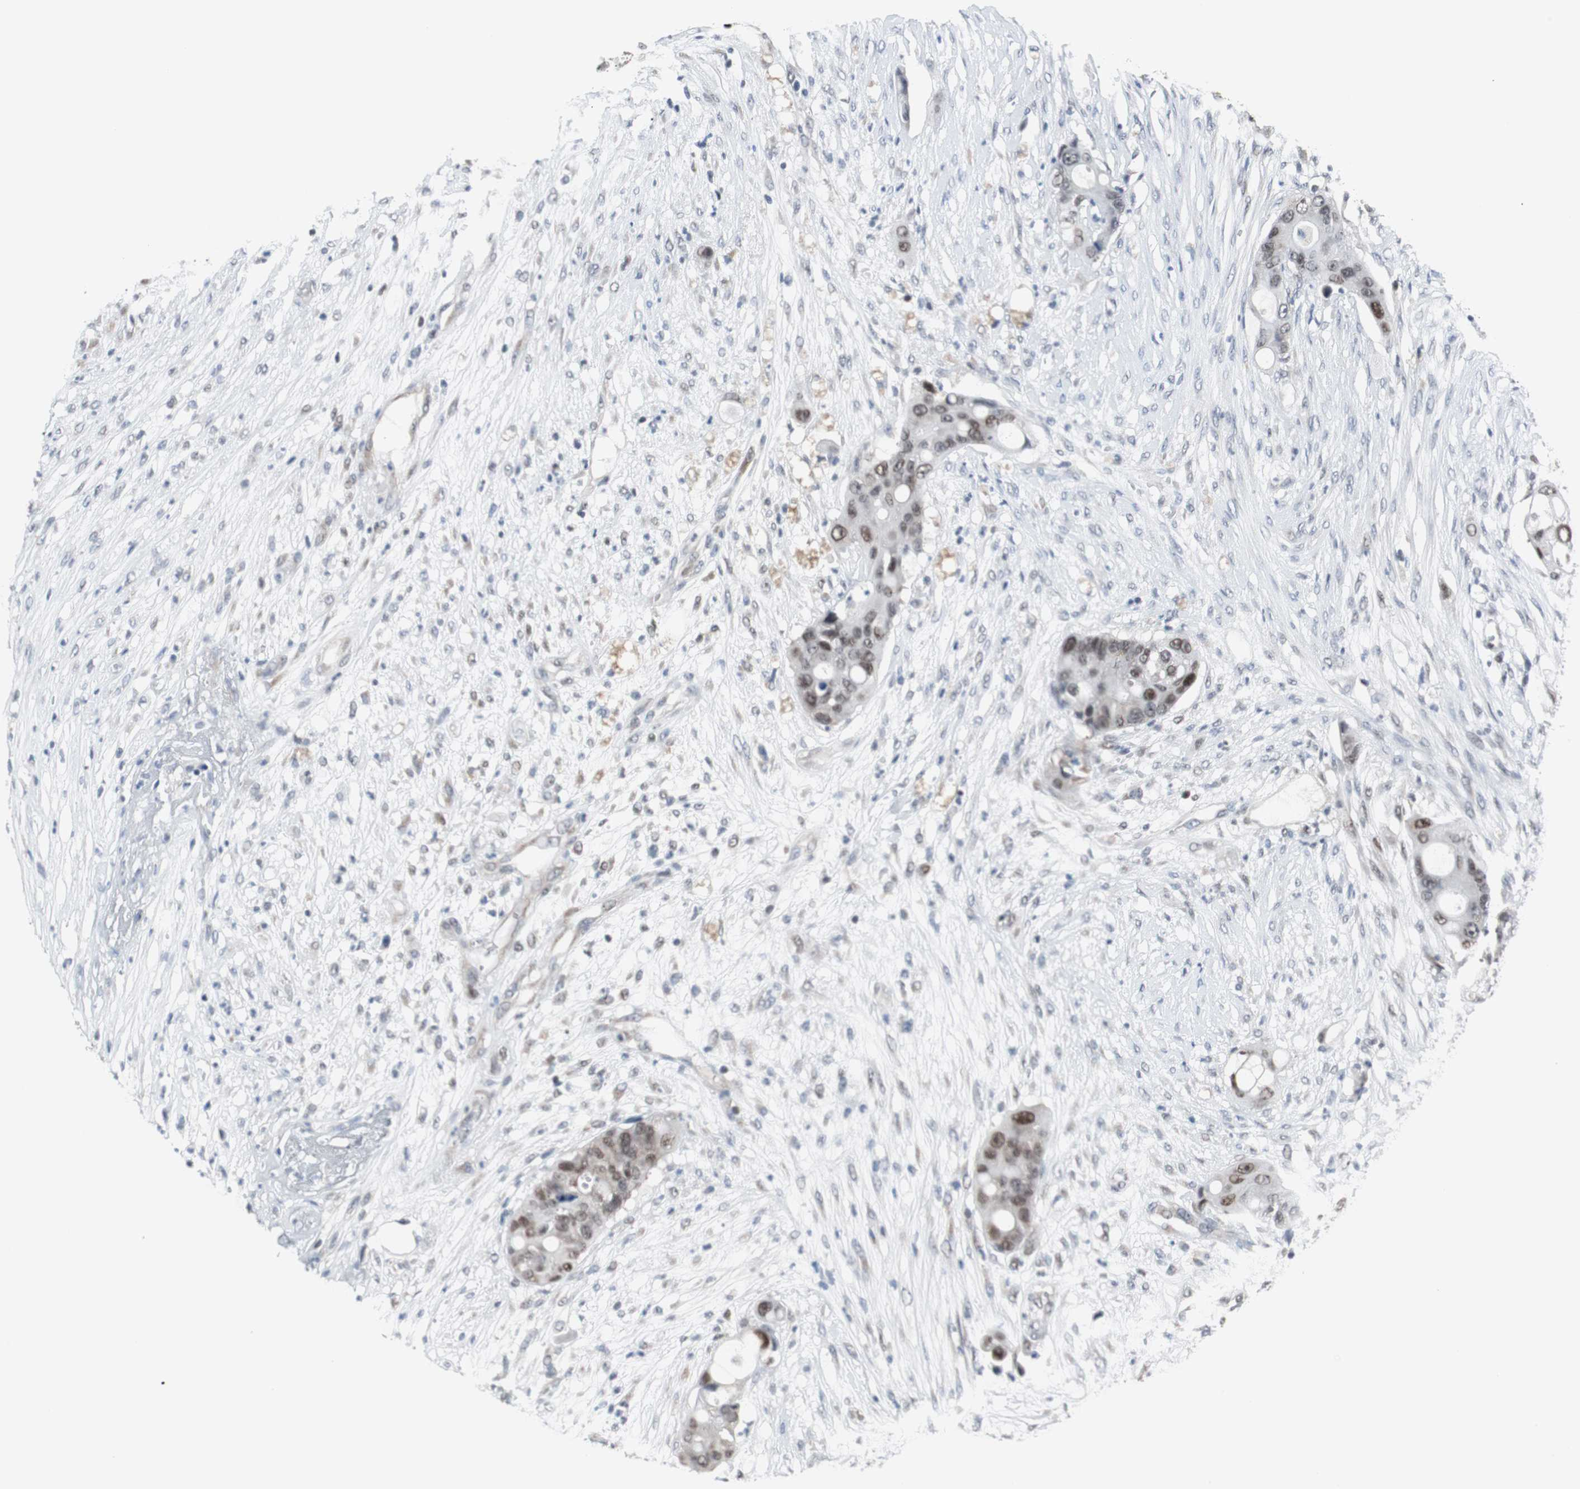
{"staining": {"intensity": "moderate", "quantity": "25%-75%", "location": "nuclear"}, "tissue": "colorectal cancer", "cell_type": "Tumor cells", "image_type": "cancer", "snomed": [{"axis": "morphology", "description": "Adenocarcinoma, NOS"}, {"axis": "topography", "description": "Colon"}], "caption": "Immunohistochemistry (IHC) (DAB (3,3'-diaminobenzidine)) staining of colorectal cancer exhibits moderate nuclear protein expression in about 25%-75% of tumor cells.", "gene": "ZHX2", "patient": {"sex": "female", "age": 57}}